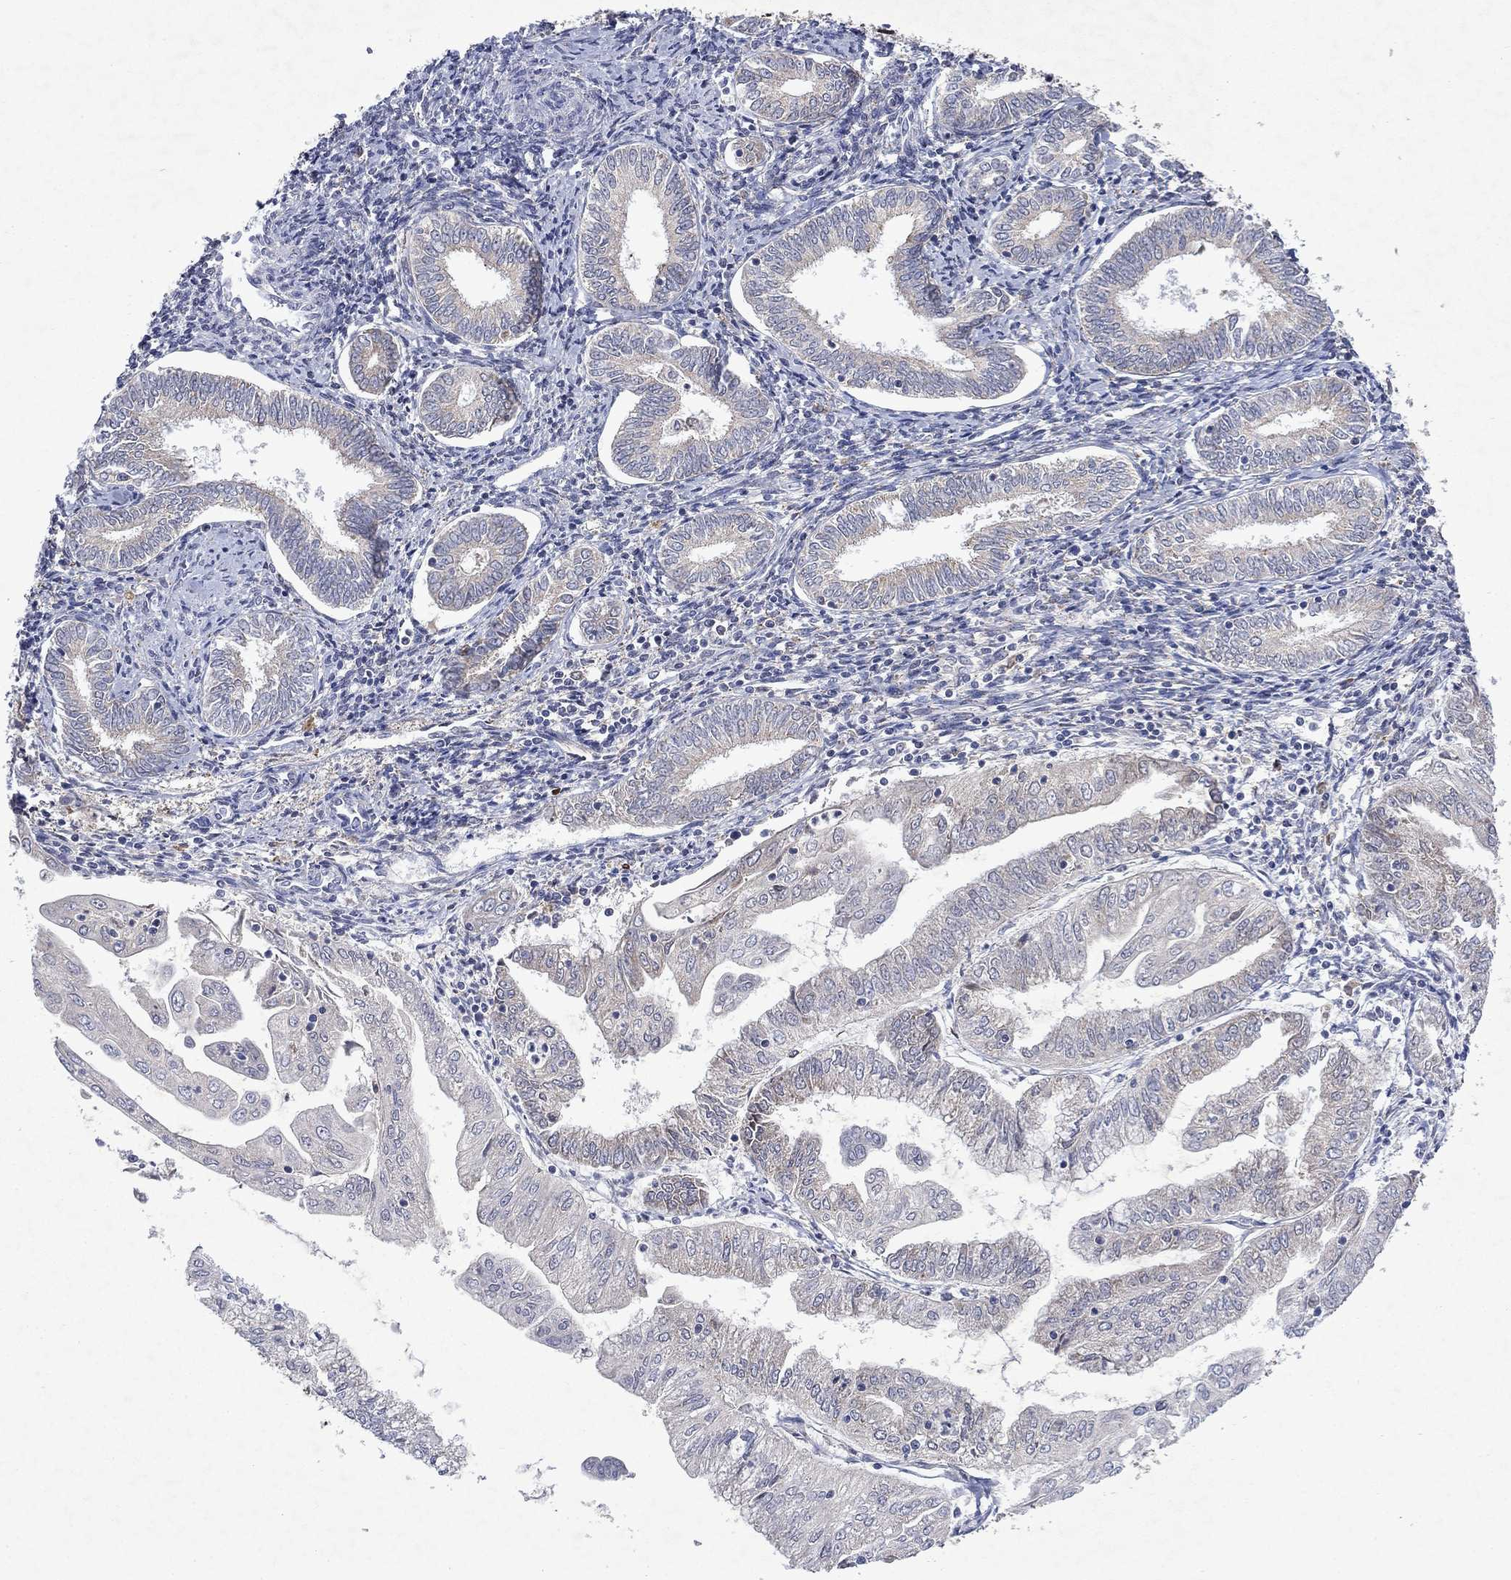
{"staining": {"intensity": "negative", "quantity": "none", "location": "none"}, "tissue": "endometrial cancer", "cell_type": "Tumor cells", "image_type": "cancer", "snomed": [{"axis": "morphology", "description": "Adenocarcinoma, NOS"}, {"axis": "topography", "description": "Endometrium"}], "caption": "IHC micrograph of neoplastic tissue: human adenocarcinoma (endometrial) stained with DAB (3,3'-diaminobenzidine) reveals no significant protein positivity in tumor cells.", "gene": "TMEM97", "patient": {"sex": "female", "age": 56}}